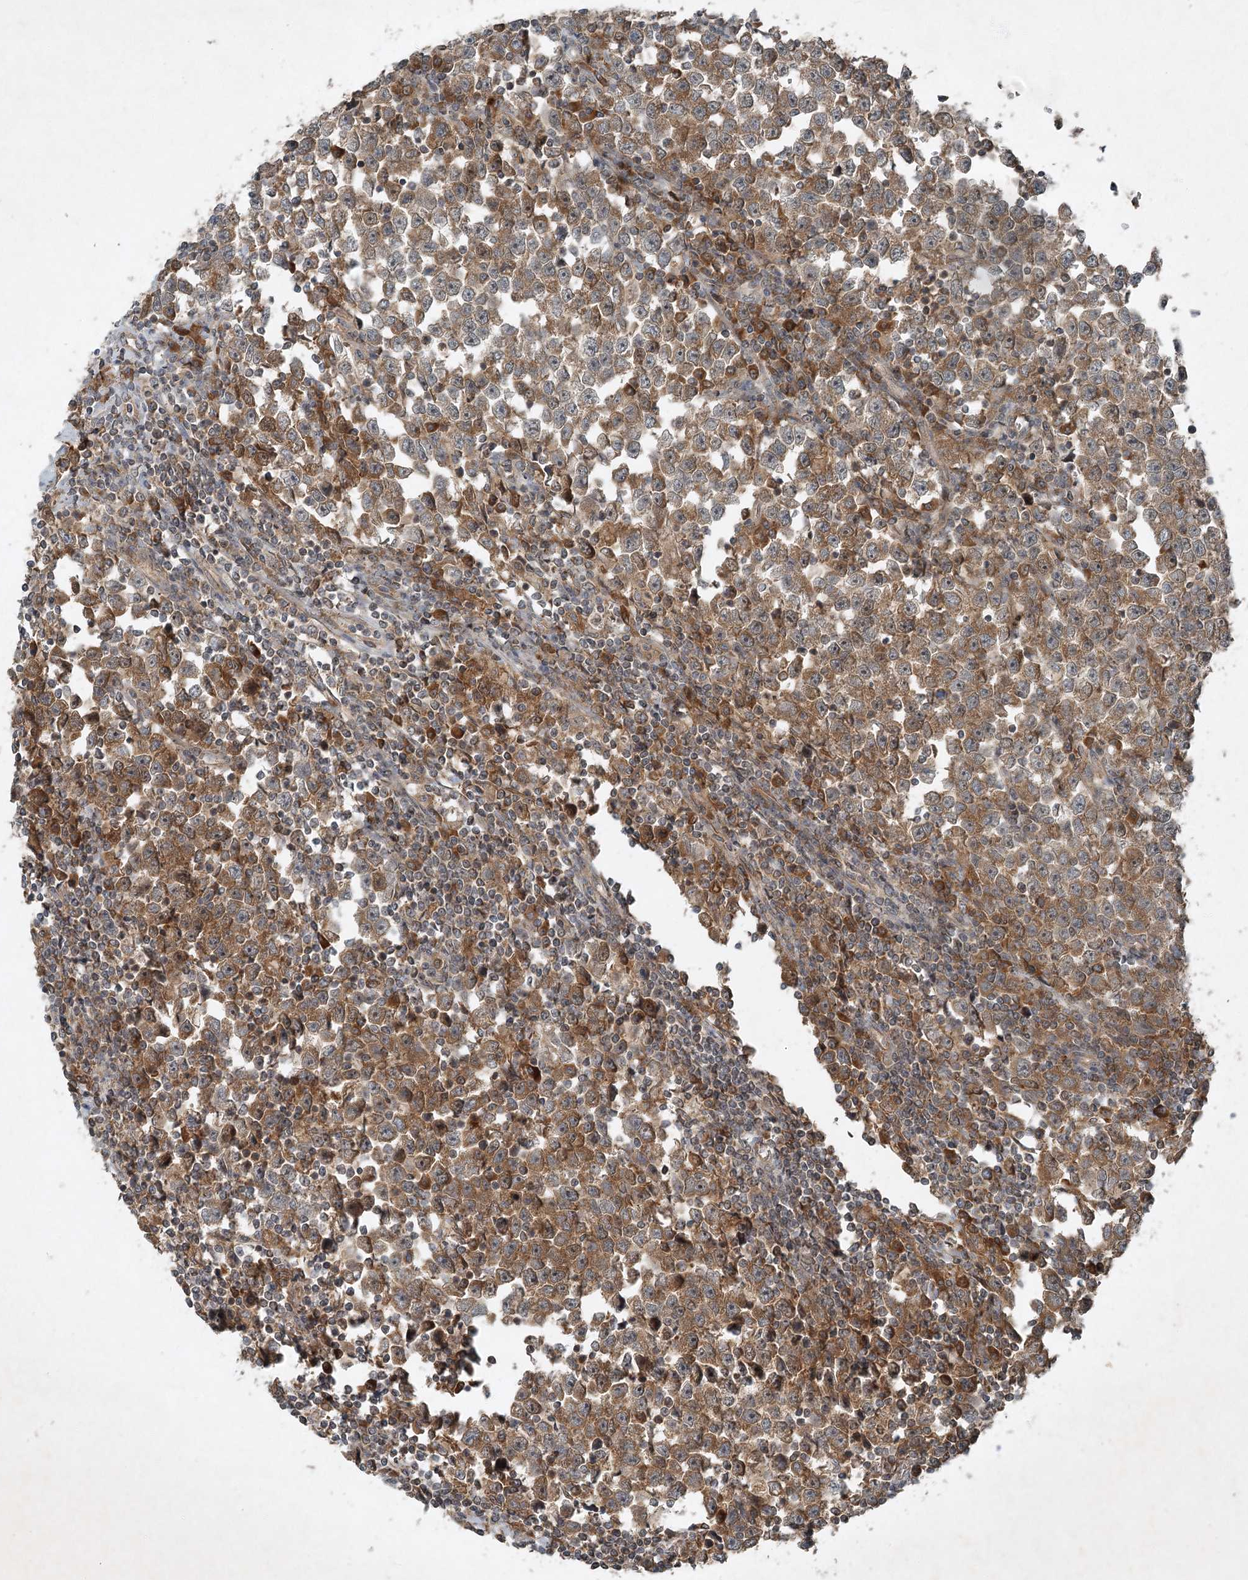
{"staining": {"intensity": "moderate", "quantity": ">75%", "location": "cytoplasmic/membranous"}, "tissue": "testis cancer", "cell_type": "Tumor cells", "image_type": "cancer", "snomed": [{"axis": "morphology", "description": "Normal tissue, NOS"}, {"axis": "morphology", "description": "Seminoma, NOS"}, {"axis": "topography", "description": "Testis"}], "caption": "Protein staining of testis cancer (seminoma) tissue shows moderate cytoplasmic/membranous positivity in approximately >75% of tumor cells.", "gene": "UNC93A", "patient": {"sex": "male", "age": 43}}